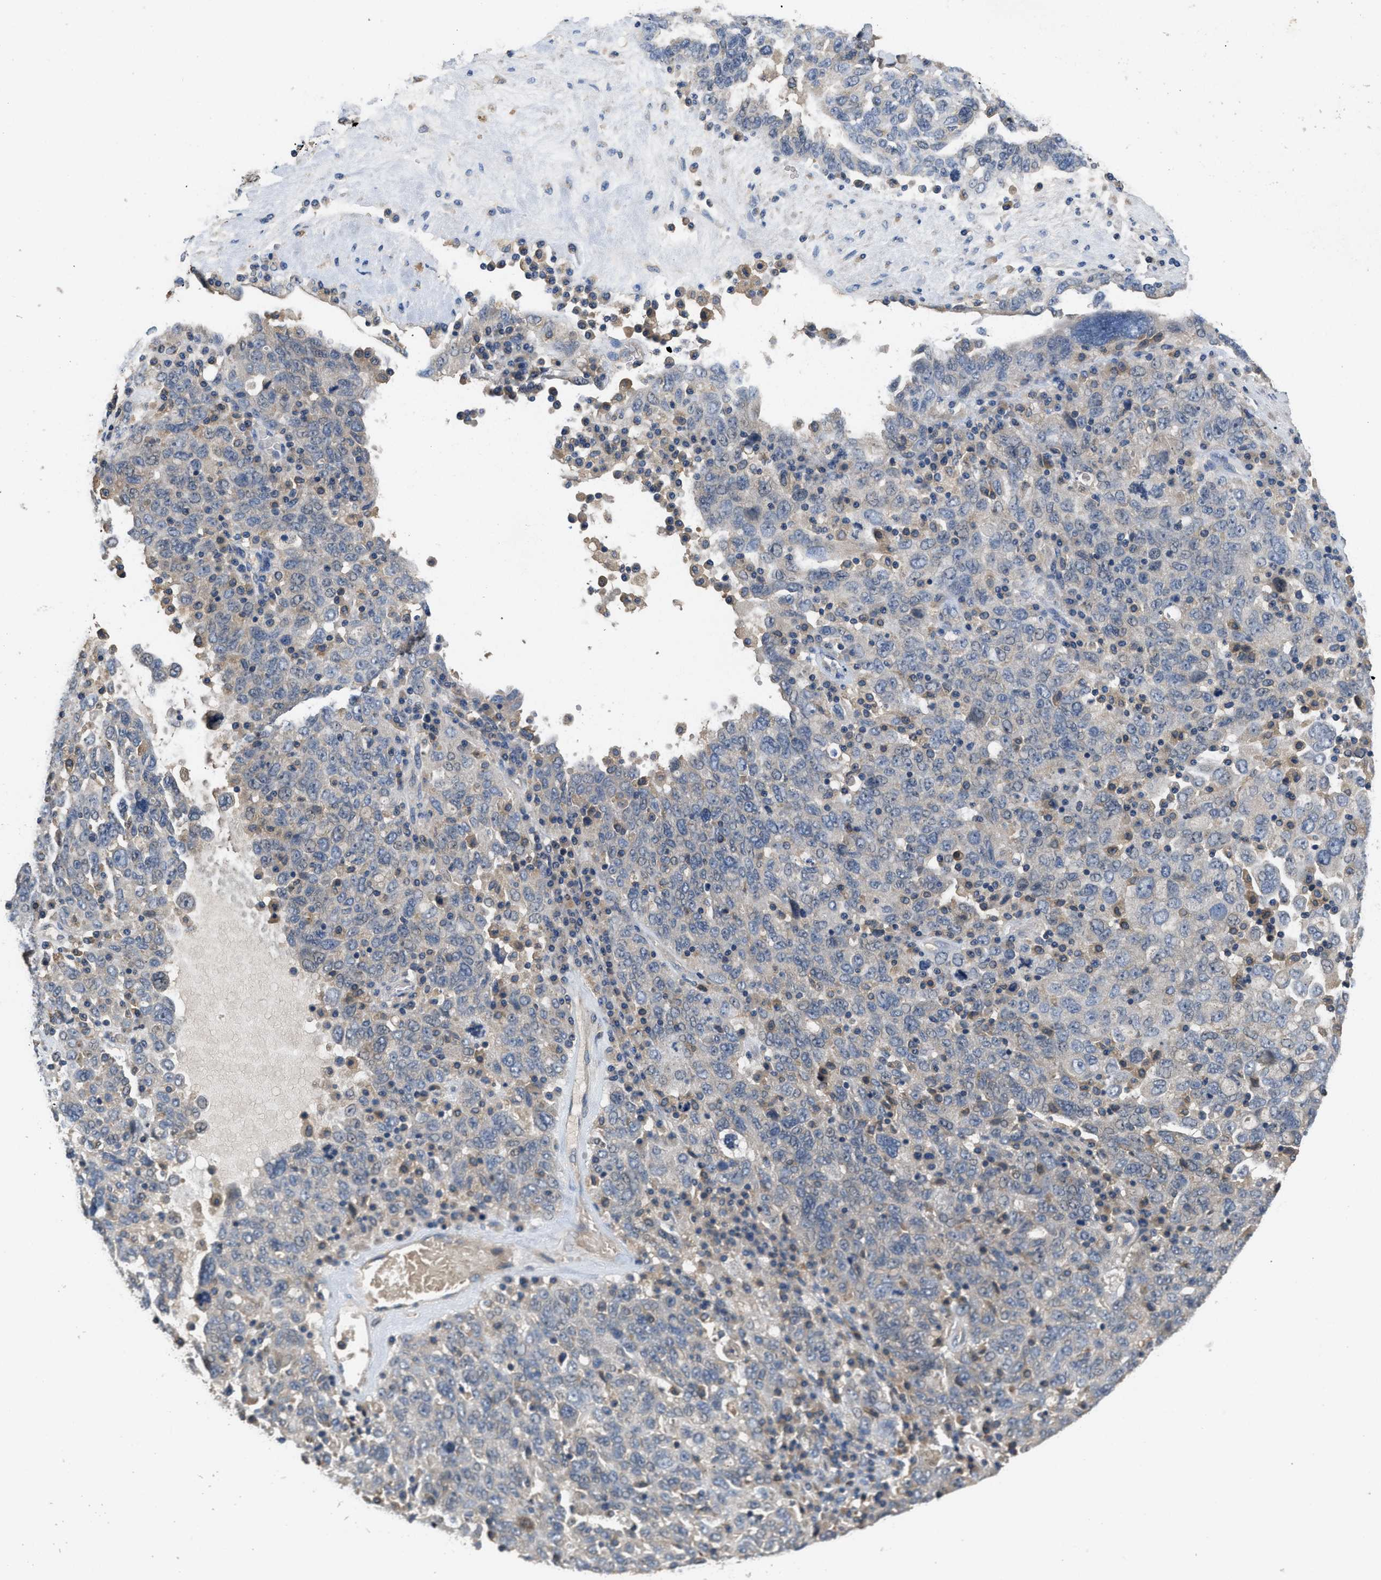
{"staining": {"intensity": "negative", "quantity": "none", "location": "none"}, "tissue": "ovarian cancer", "cell_type": "Tumor cells", "image_type": "cancer", "snomed": [{"axis": "morphology", "description": "Carcinoma, endometroid"}, {"axis": "topography", "description": "Ovary"}], "caption": "Human ovarian cancer stained for a protein using immunohistochemistry (IHC) displays no positivity in tumor cells.", "gene": "RNF216", "patient": {"sex": "female", "age": 62}}